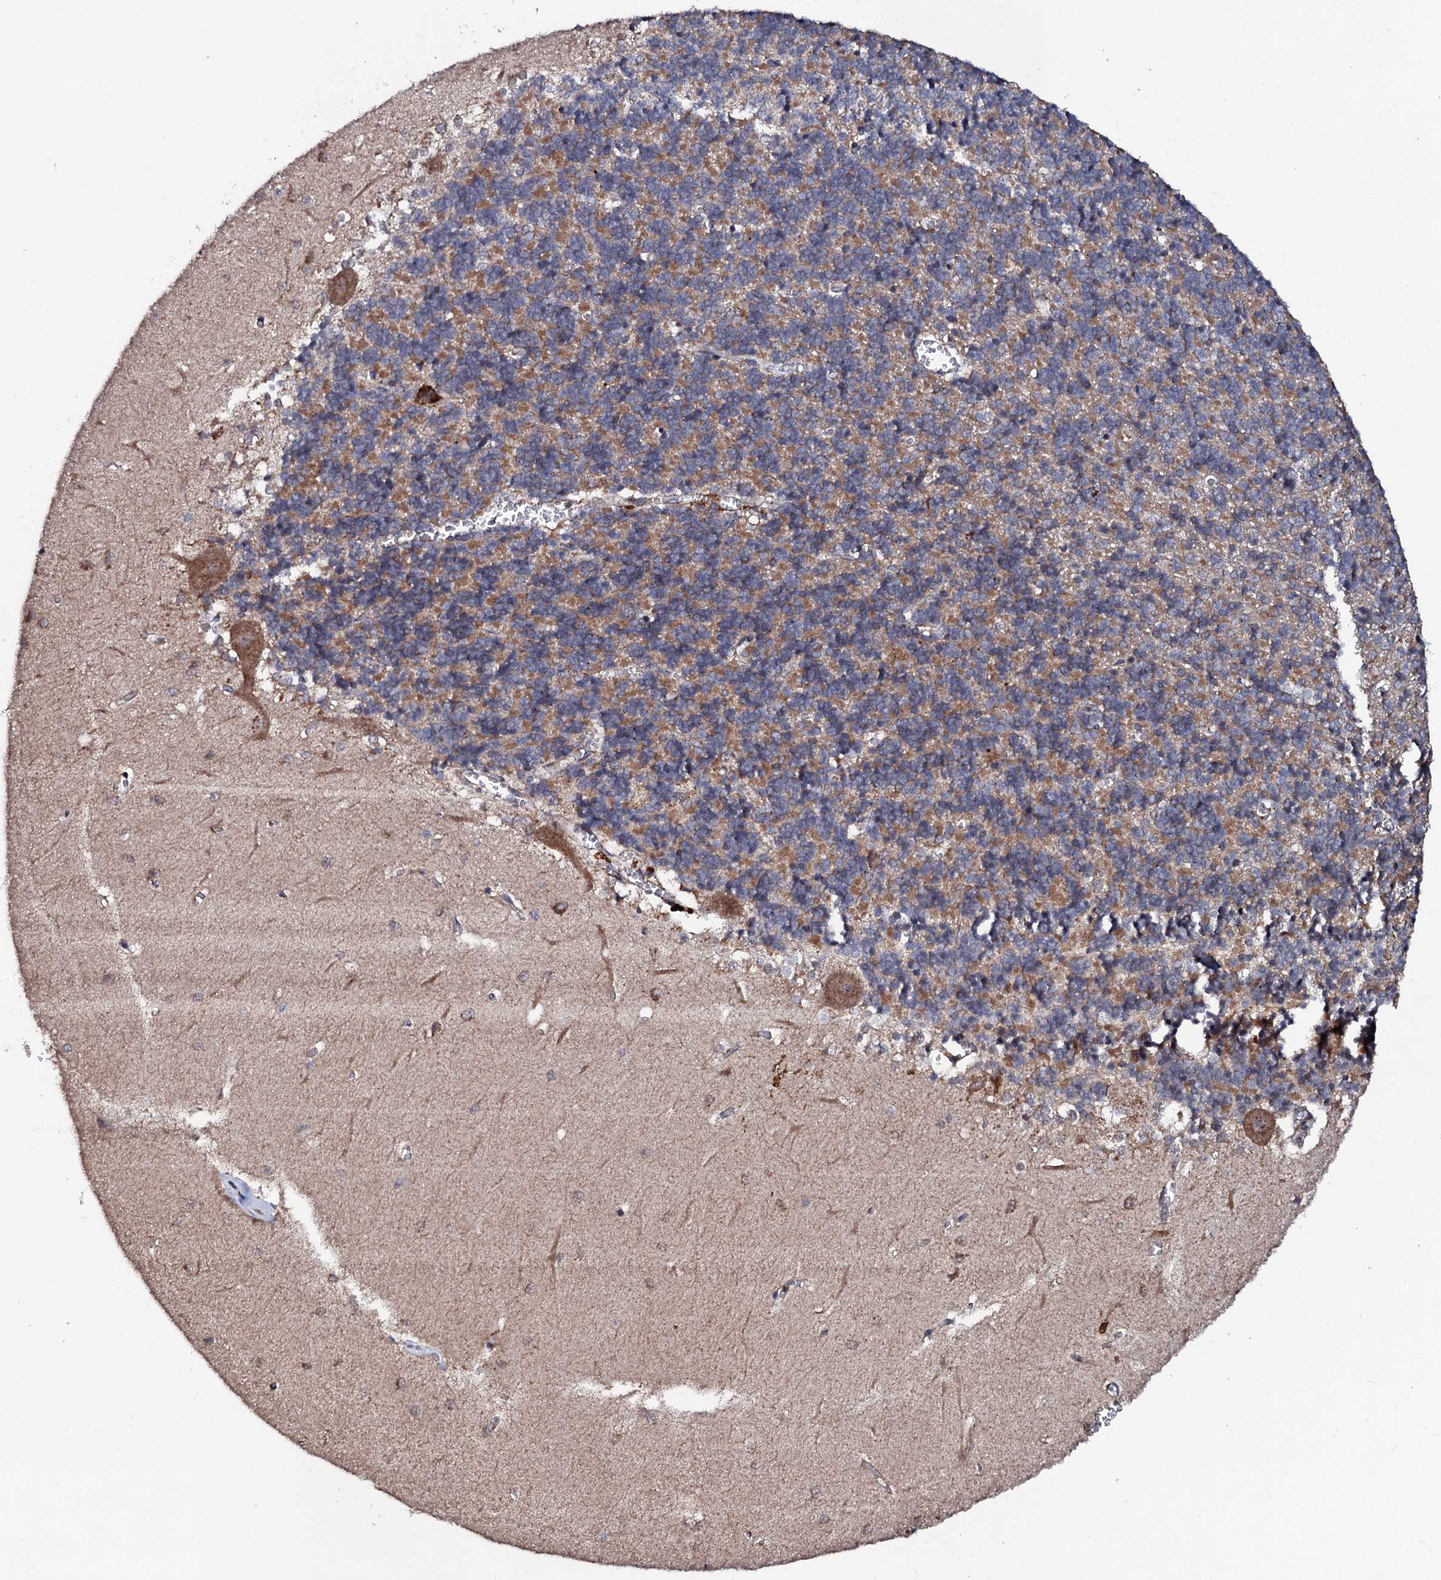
{"staining": {"intensity": "moderate", "quantity": ">75%", "location": "cytoplasmic/membranous"}, "tissue": "cerebellum", "cell_type": "Cells in granular layer", "image_type": "normal", "snomed": [{"axis": "morphology", "description": "Normal tissue, NOS"}, {"axis": "topography", "description": "Cerebellum"}], "caption": "Cerebellum stained with immunohistochemistry (IHC) exhibits moderate cytoplasmic/membranous staining in about >75% of cells in granular layer. The staining was performed using DAB to visualize the protein expression in brown, while the nuclei were stained in blue with hematoxylin (Magnification: 20x).", "gene": "MTIF3", "patient": {"sex": "male", "age": 37}}